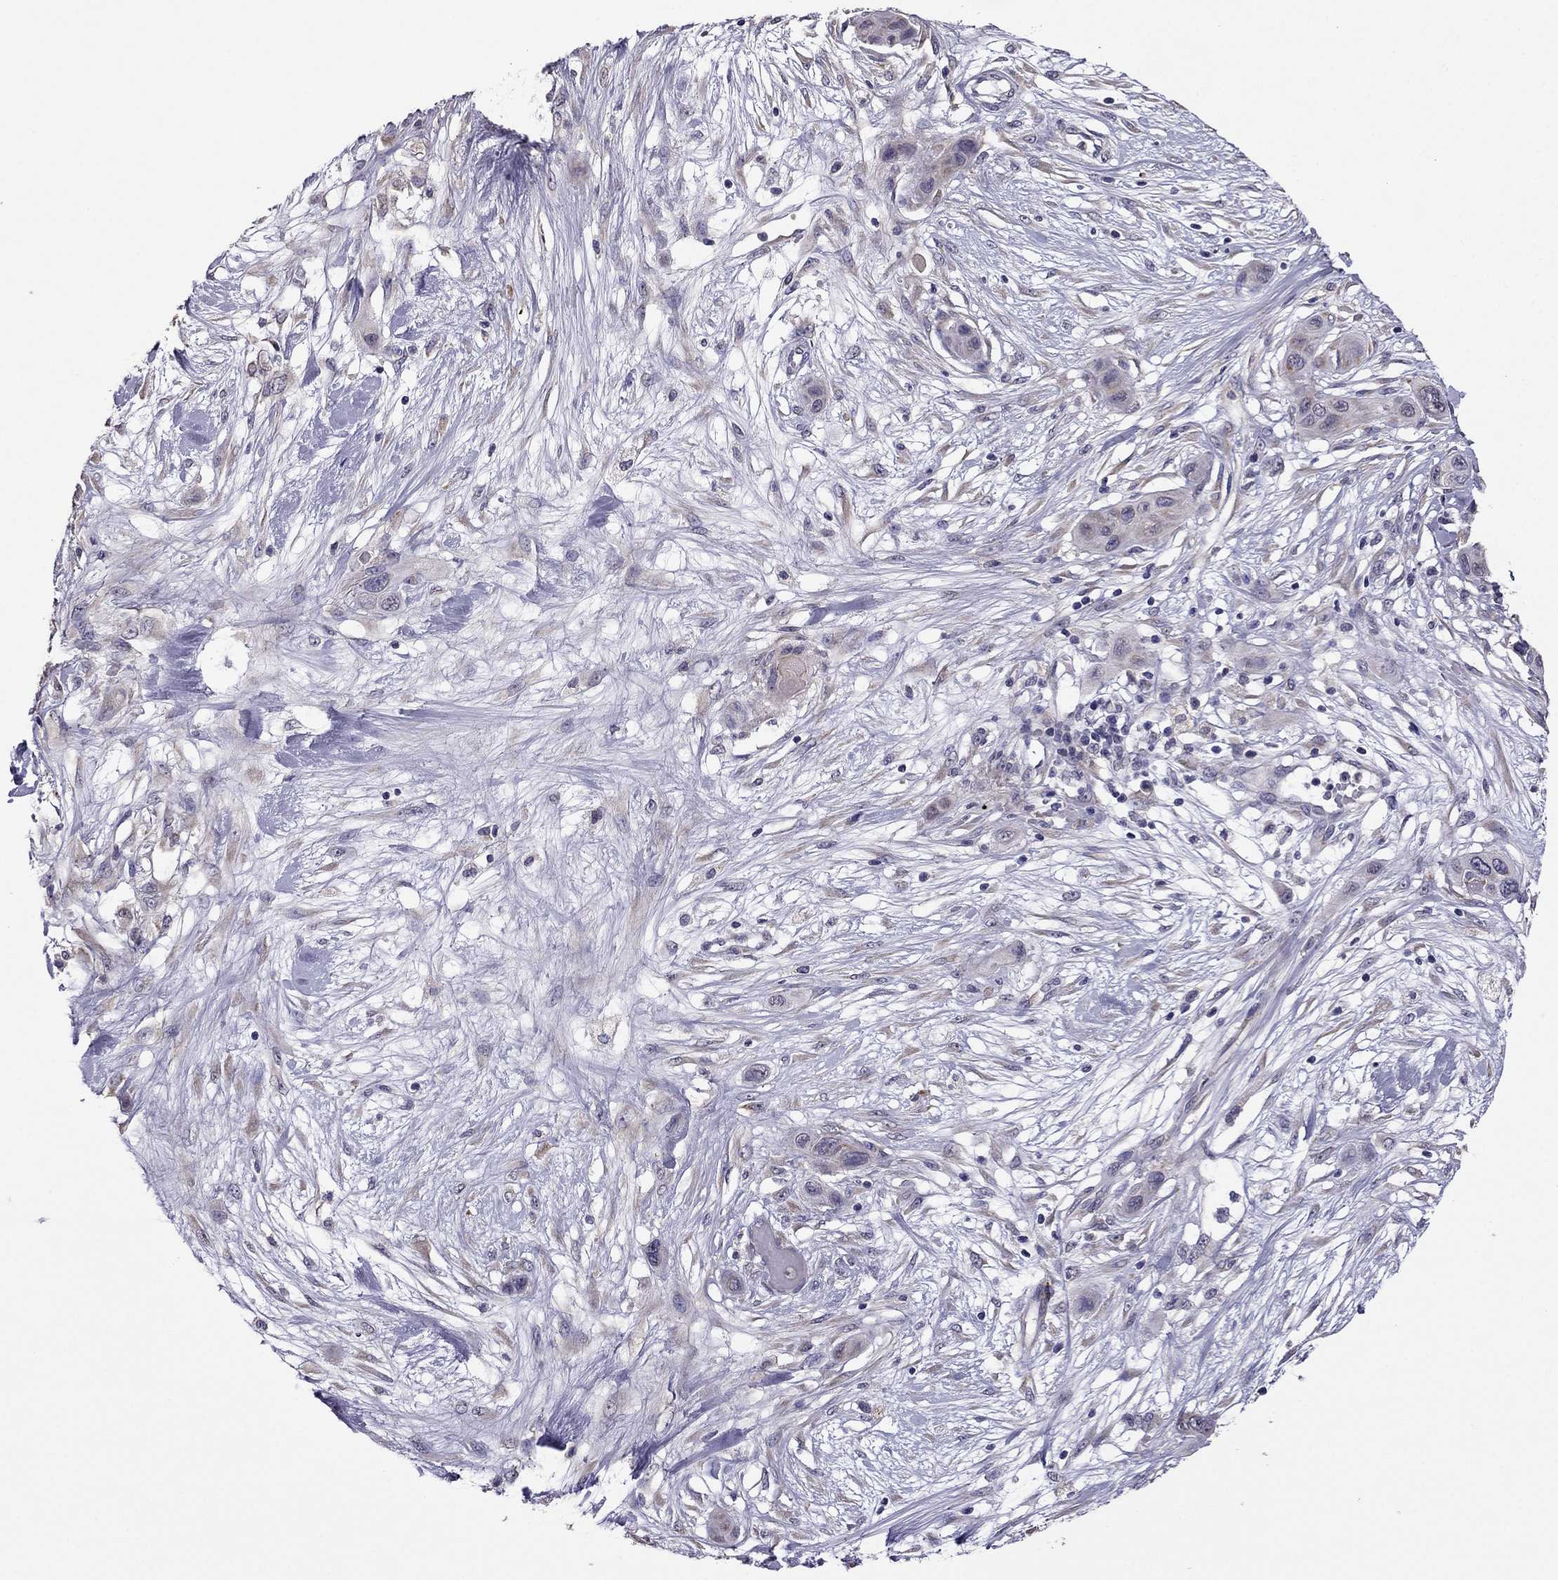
{"staining": {"intensity": "negative", "quantity": "none", "location": "none"}, "tissue": "skin cancer", "cell_type": "Tumor cells", "image_type": "cancer", "snomed": [{"axis": "morphology", "description": "Squamous cell carcinoma, NOS"}, {"axis": "topography", "description": "Skin"}], "caption": "An image of human squamous cell carcinoma (skin) is negative for staining in tumor cells.", "gene": "CDH9", "patient": {"sex": "male", "age": 79}}